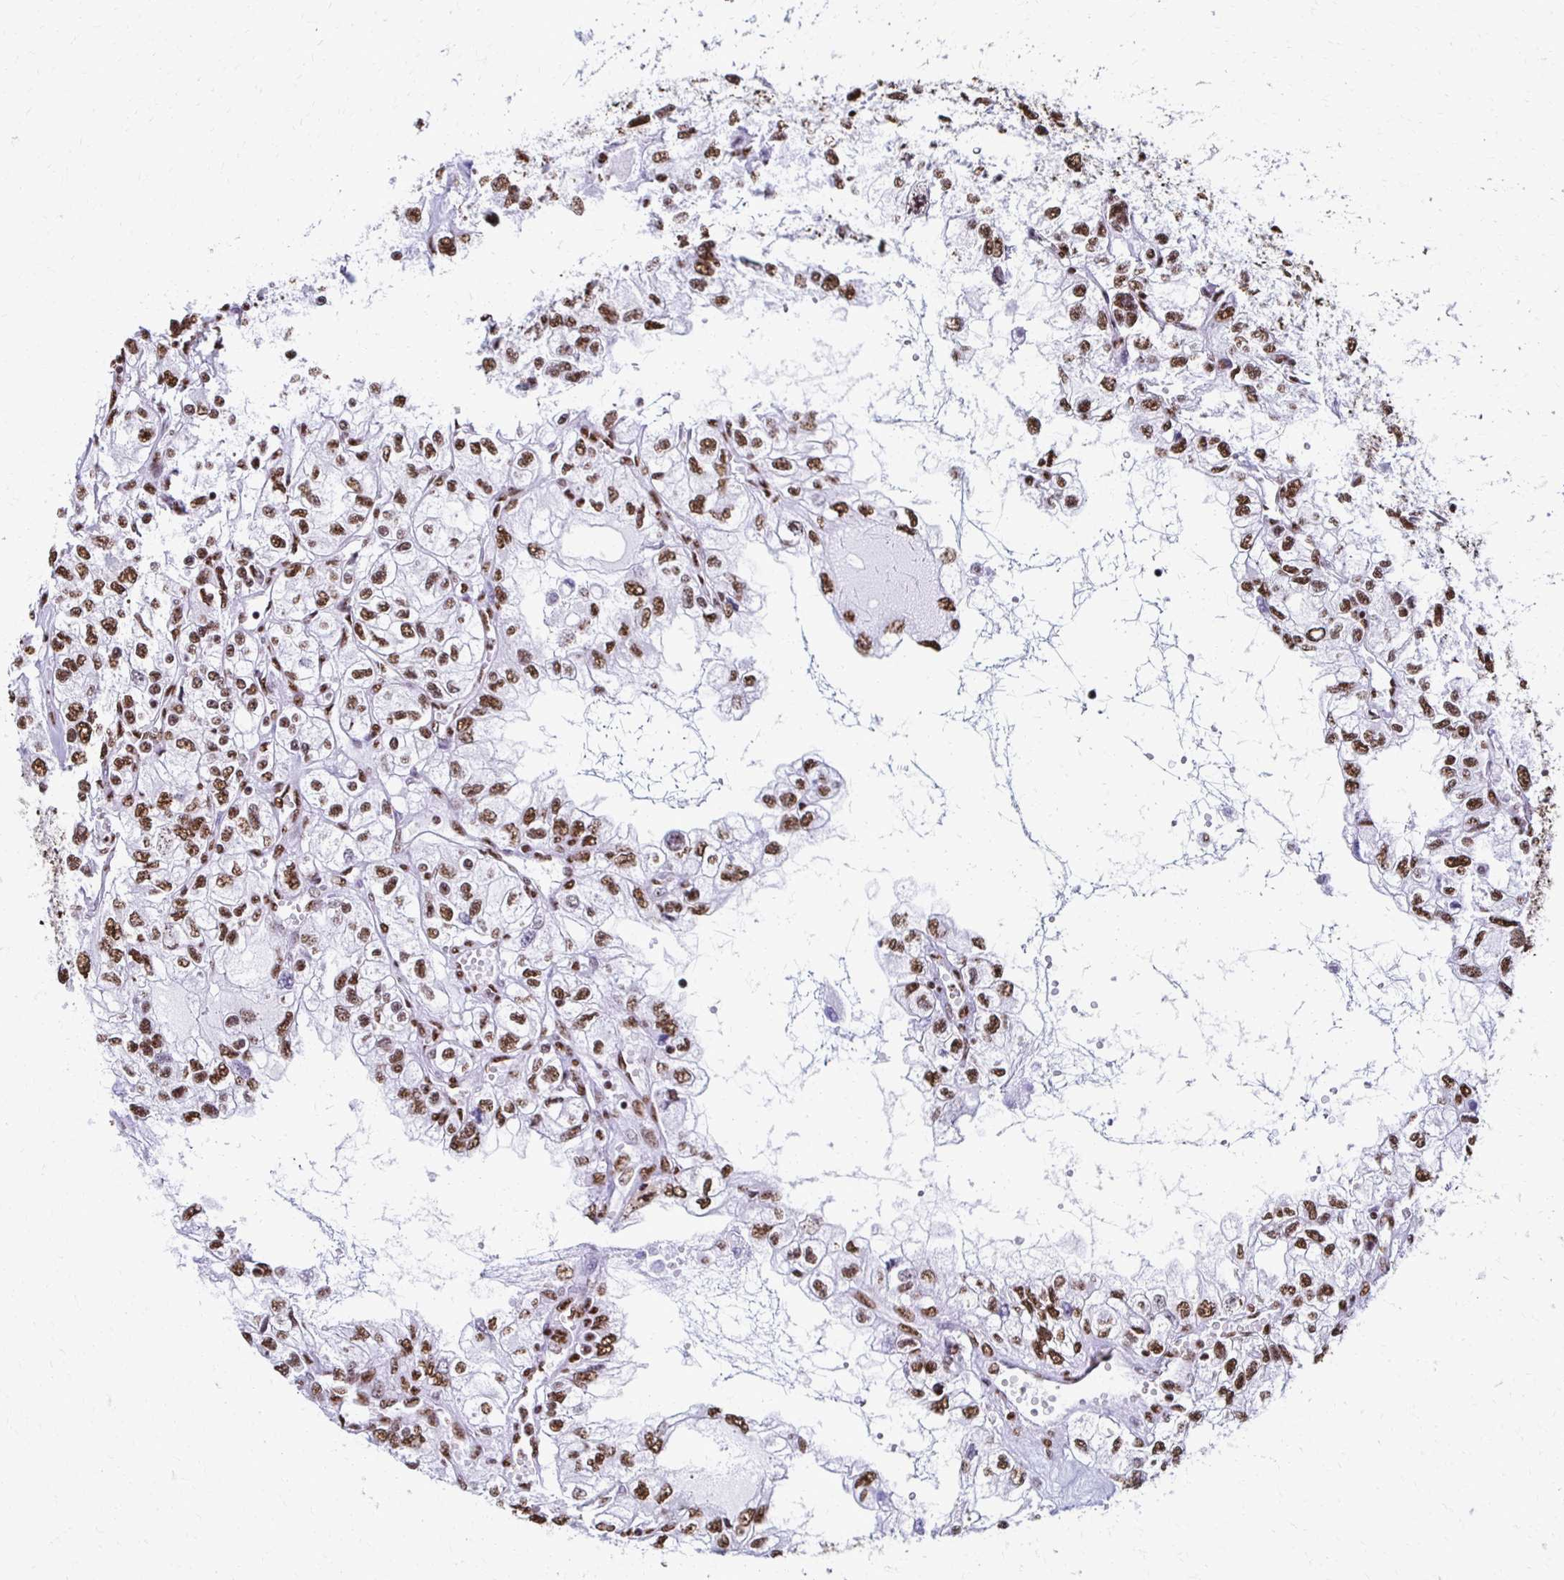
{"staining": {"intensity": "moderate", "quantity": ">75%", "location": "nuclear"}, "tissue": "renal cancer", "cell_type": "Tumor cells", "image_type": "cancer", "snomed": [{"axis": "morphology", "description": "Adenocarcinoma, NOS"}, {"axis": "topography", "description": "Kidney"}], "caption": "Human adenocarcinoma (renal) stained for a protein (brown) displays moderate nuclear positive staining in about >75% of tumor cells.", "gene": "NONO", "patient": {"sex": "female", "age": 59}}